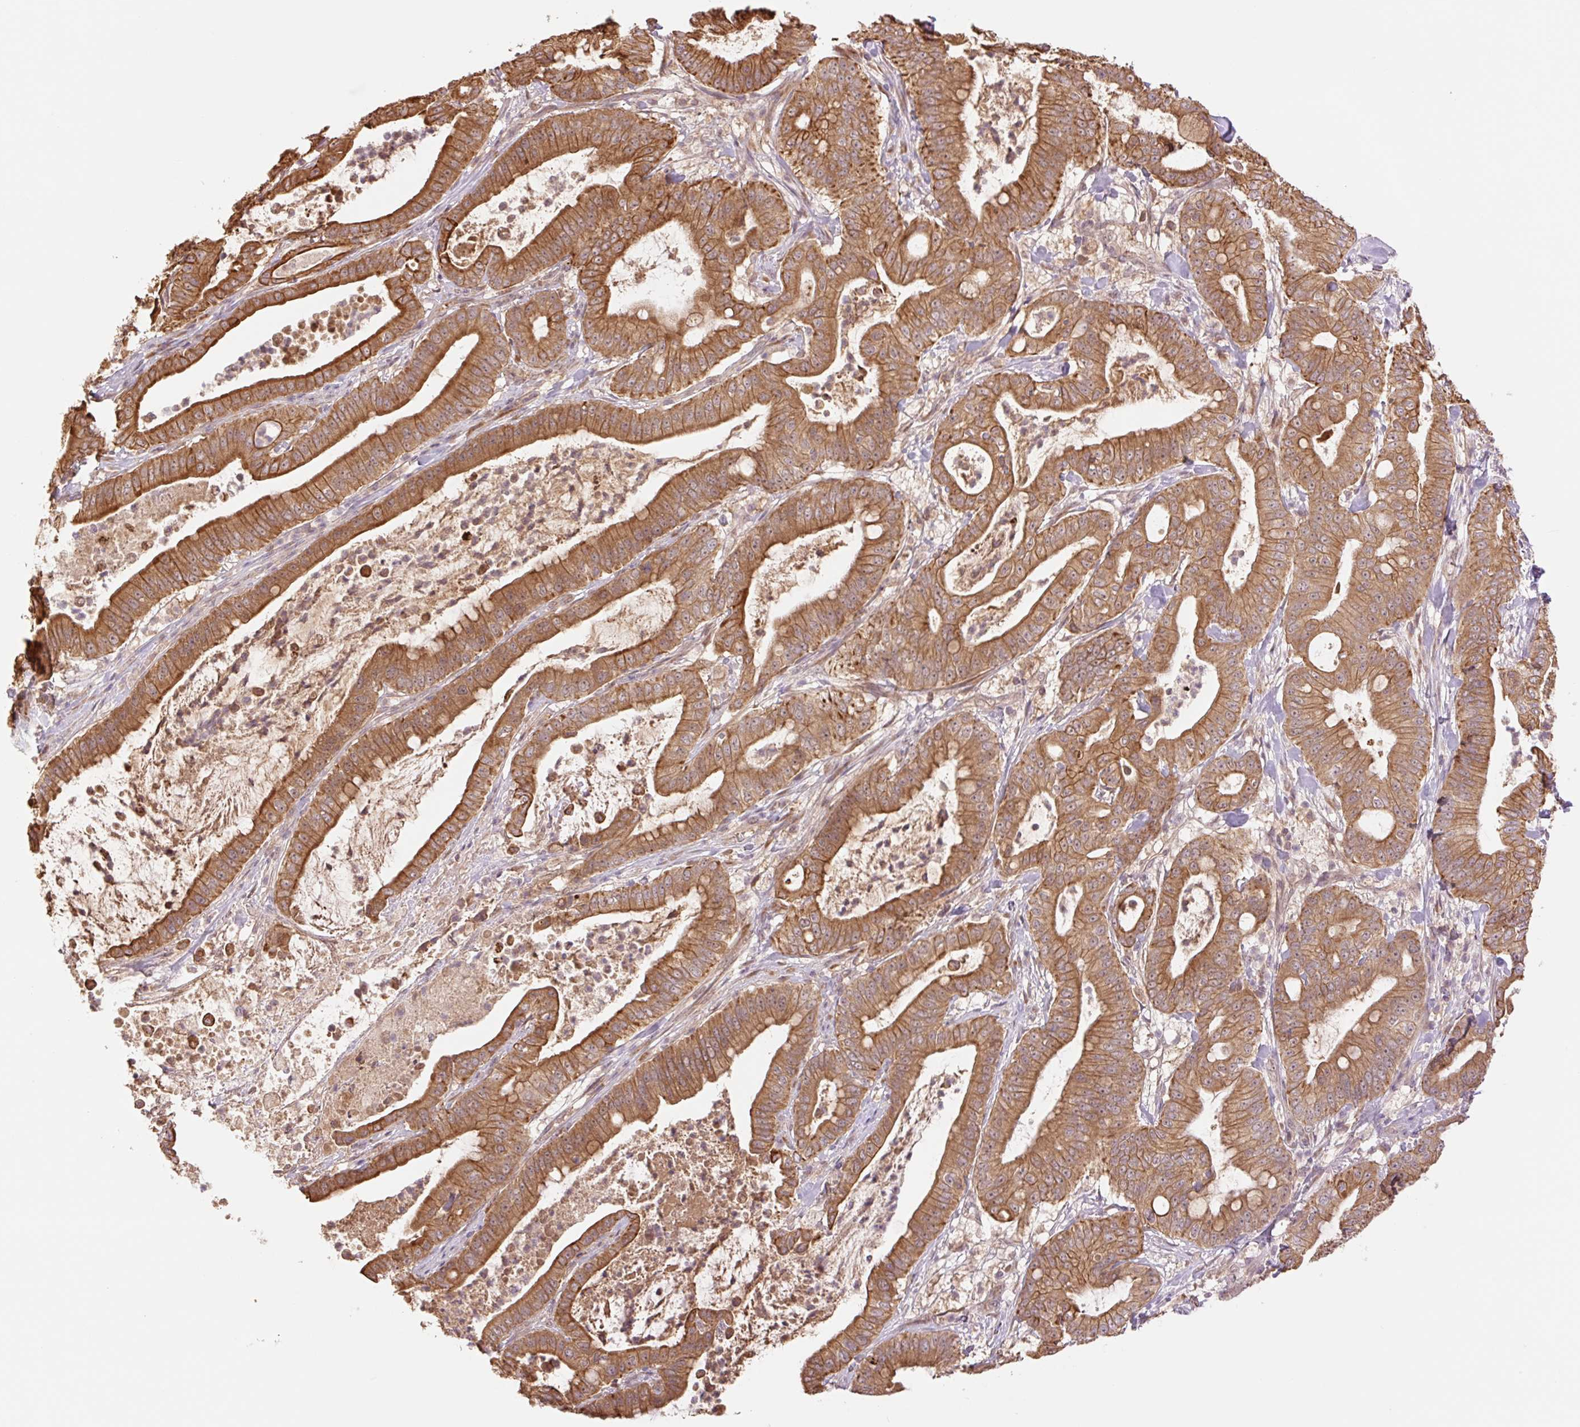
{"staining": {"intensity": "moderate", "quantity": ">75%", "location": "cytoplasmic/membranous"}, "tissue": "pancreatic cancer", "cell_type": "Tumor cells", "image_type": "cancer", "snomed": [{"axis": "morphology", "description": "Adenocarcinoma, NOS"}, {"axis": "topography", "description": "Pancreas"}], "caption": "Pancreatic adenocarcinoma stained for a protein shows moderate cytoplasmic/membranous positivity in tumor cells. The staining was performed using DAB, with brown indicating positive protein expression. Nuclei are stained blue with hematoxylin.", "gene": "YJU2B", "patient": {"sex": "male", "age": 71}}